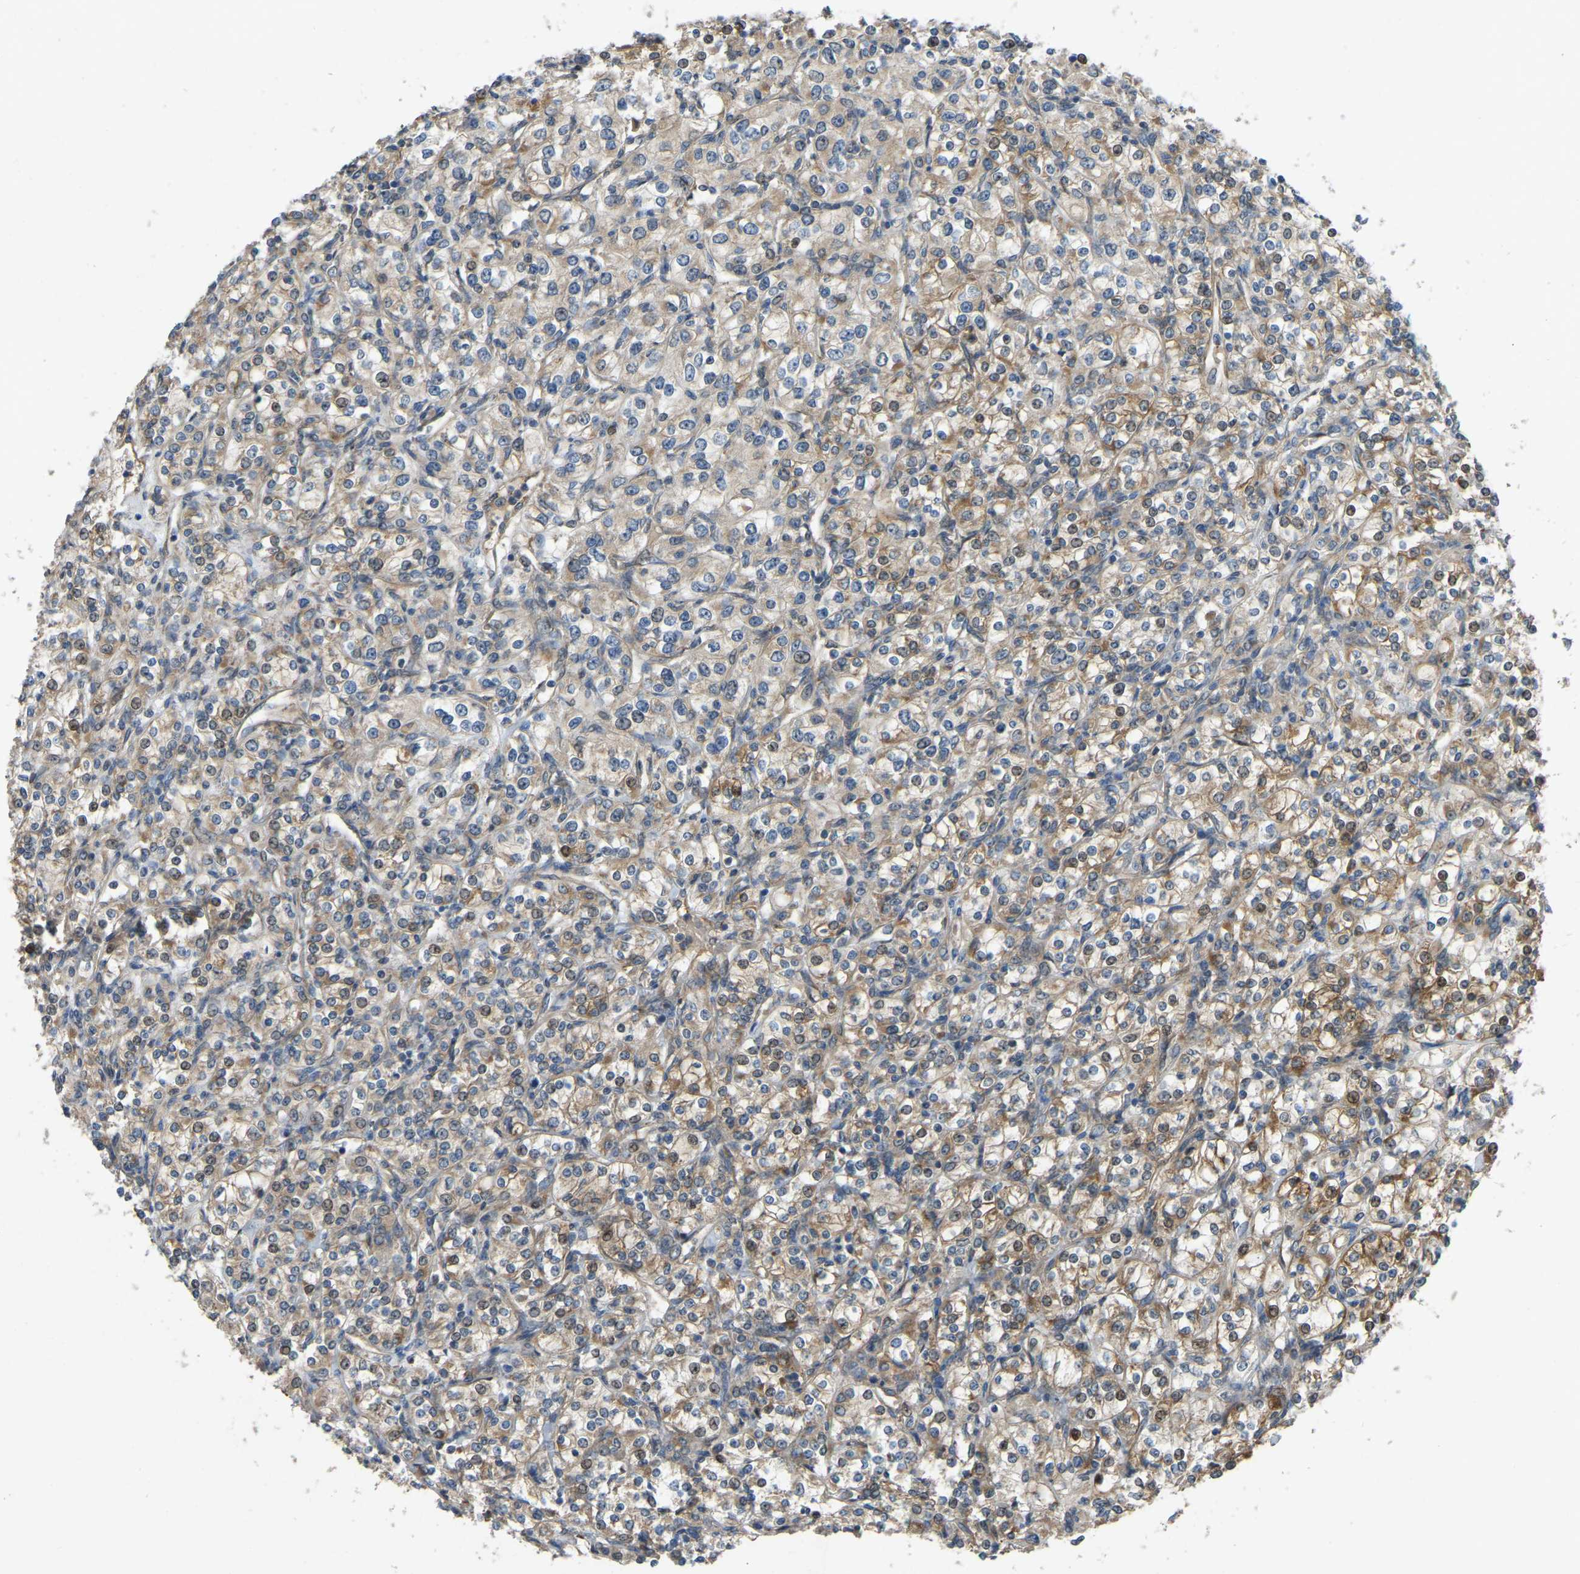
{"staining": {"intensity": "moderate", "quantity": ">75%", "location": "cytoplasmic/membranous"}, "tissue": "renal cancer", "cell_type": "Tumor cells", "image_type": "cancer", "snomed": [{"axis": "morphology", "description": "Adenocarcinoma, NOS"}, {"axis": "topography", "description": "Kidney"}], "caption": "Renal adenocarcinoma stained with a brown dye demonstrates moderate cytoplasmic/membranous positive positivity in about >75% of tumor cells.", "gene": "C21orf91", "patient": {"sex": "male", "age": 77}}